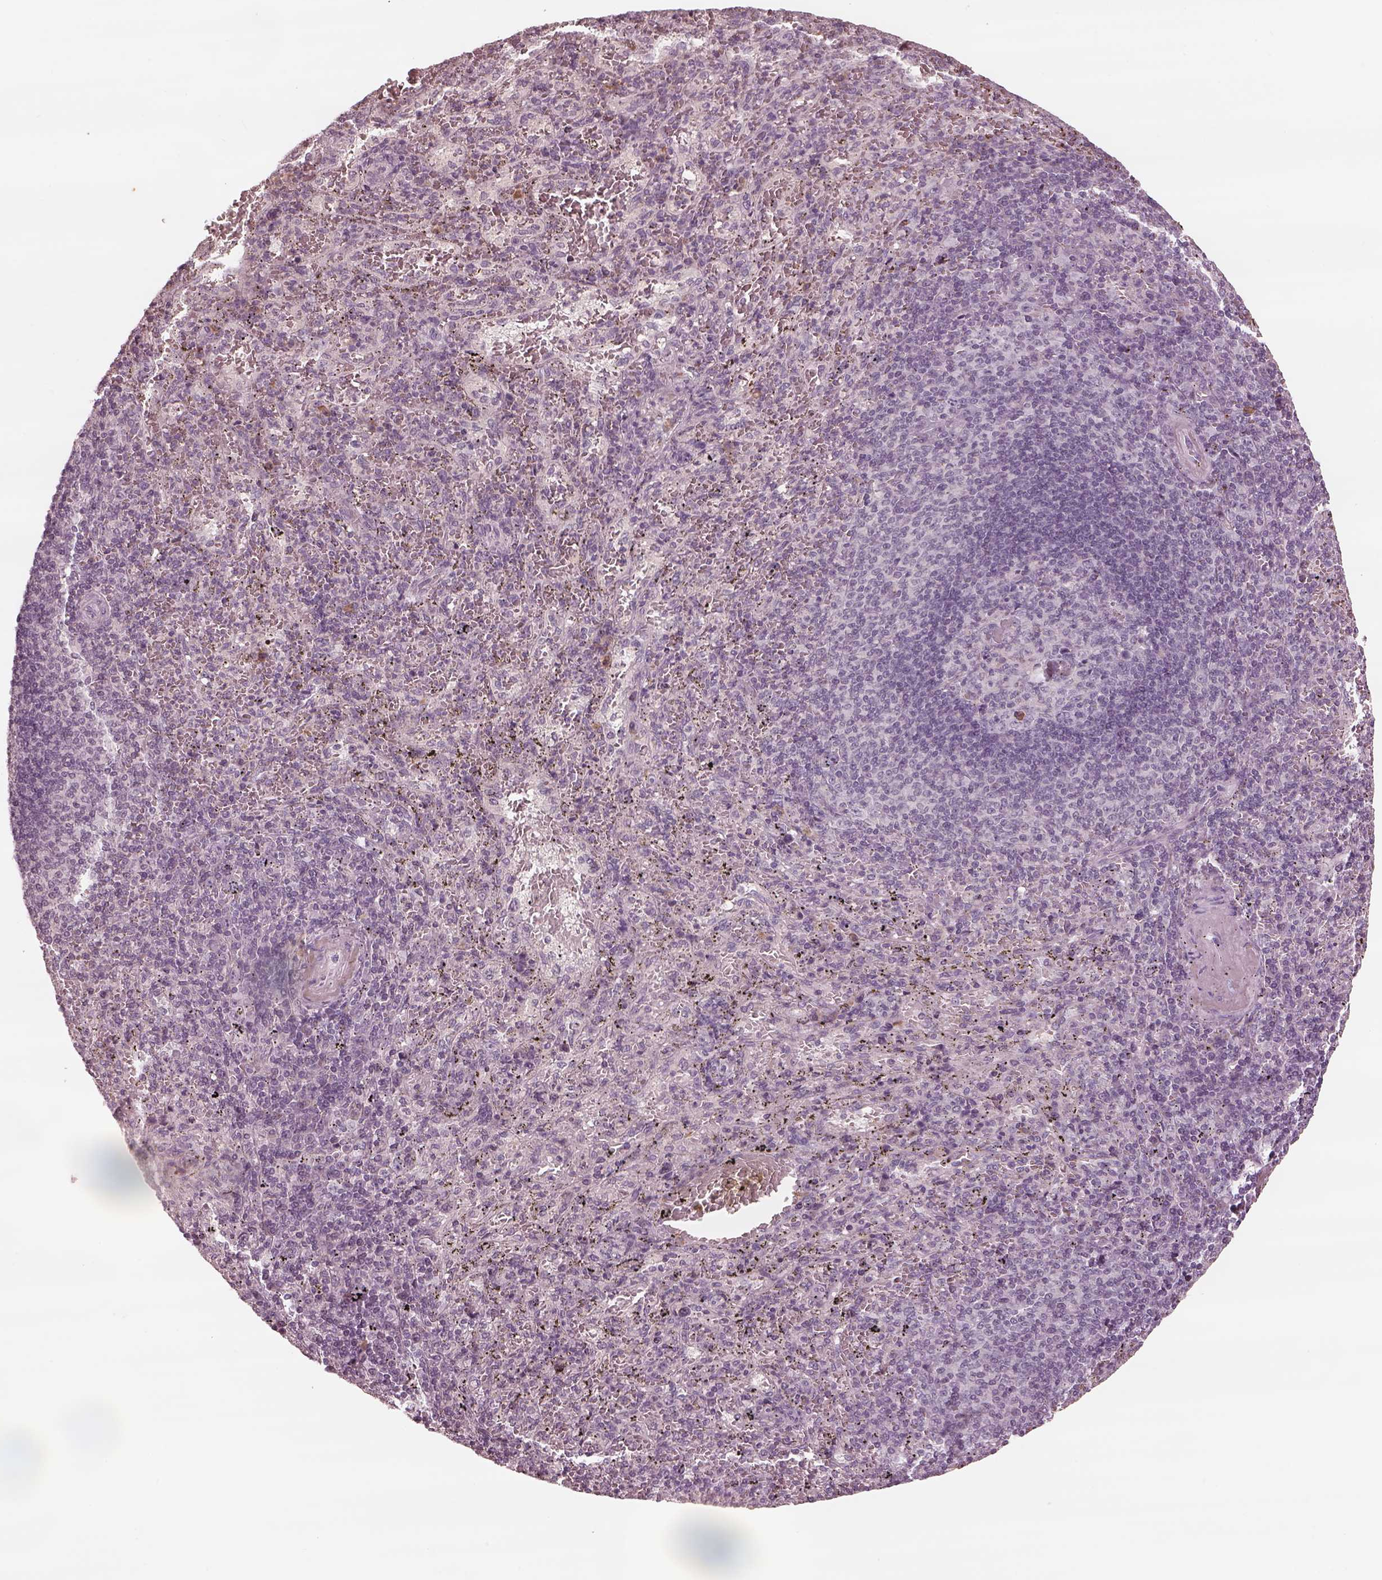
{"staining": {"intensity": "negative", "quantity": "none", "location": "none"}, "tissue": "spleen", "cell_type": "Cells in red pulp", "image_type": "normal", "snomed": [{"axis": "morphology", "description": "Normal tissue, NOS"}, {"axis": "topography", "description": "Spleen"}], "caption": "This is an immunohistochemistry image of unremarkable spleen. There is no positivity in cells in red pulp.", "gene": "MIA", "patient": {"sex": "male", "age": 57}}